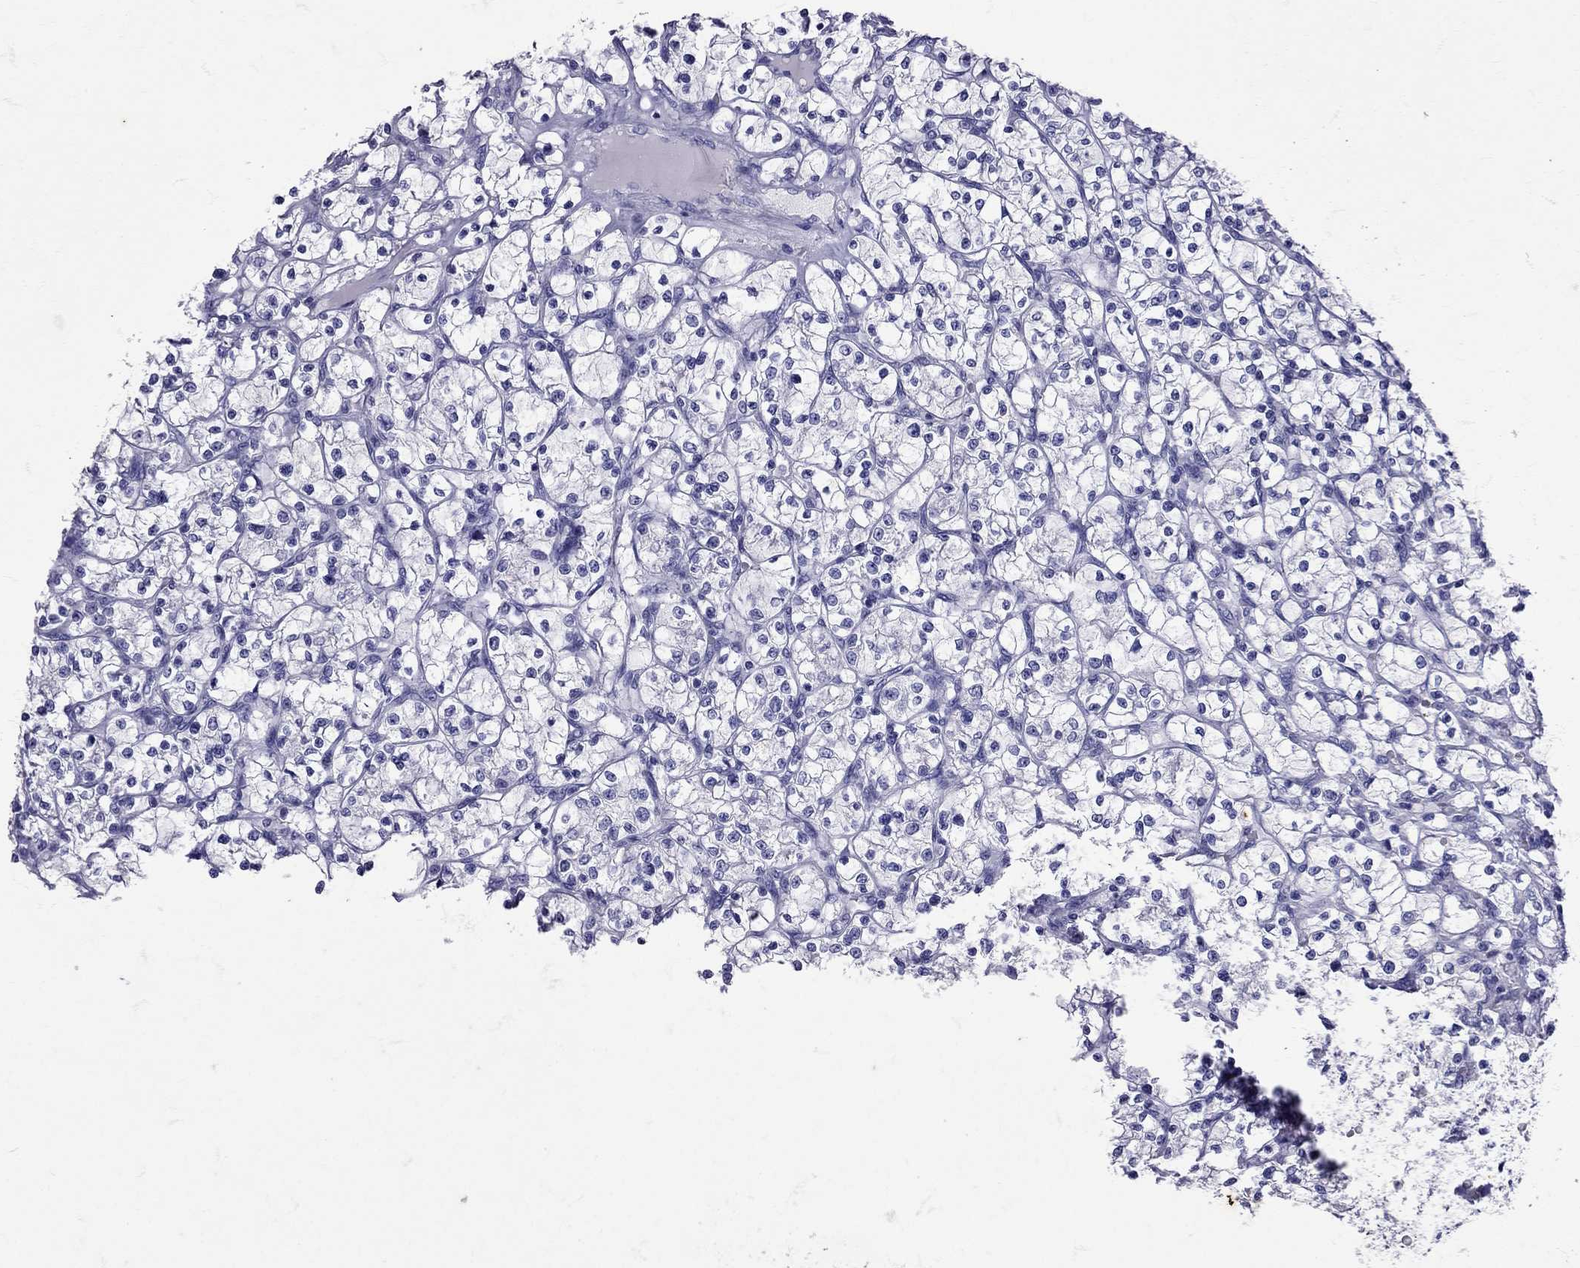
{"staining": {"intensity": "negative", "quantity": "none", "location": "none"}, "tissue": "renal cancer", "cell_type": "Tumor cells", "image_type": "cancer", "snomed": [{"axis": "morphology", "description": "Adenocarcinoma, NOS"}, {"axis": "topography", "description": "Kidney"}], "caption": "Tumor cells show no significant protein expression in renal cancer (adenocarcinoma). (Brightfield microscopy of DAB IHC at high magnification).", "gene": "AVP", "patient": {"sex": "female", "age": 64}}